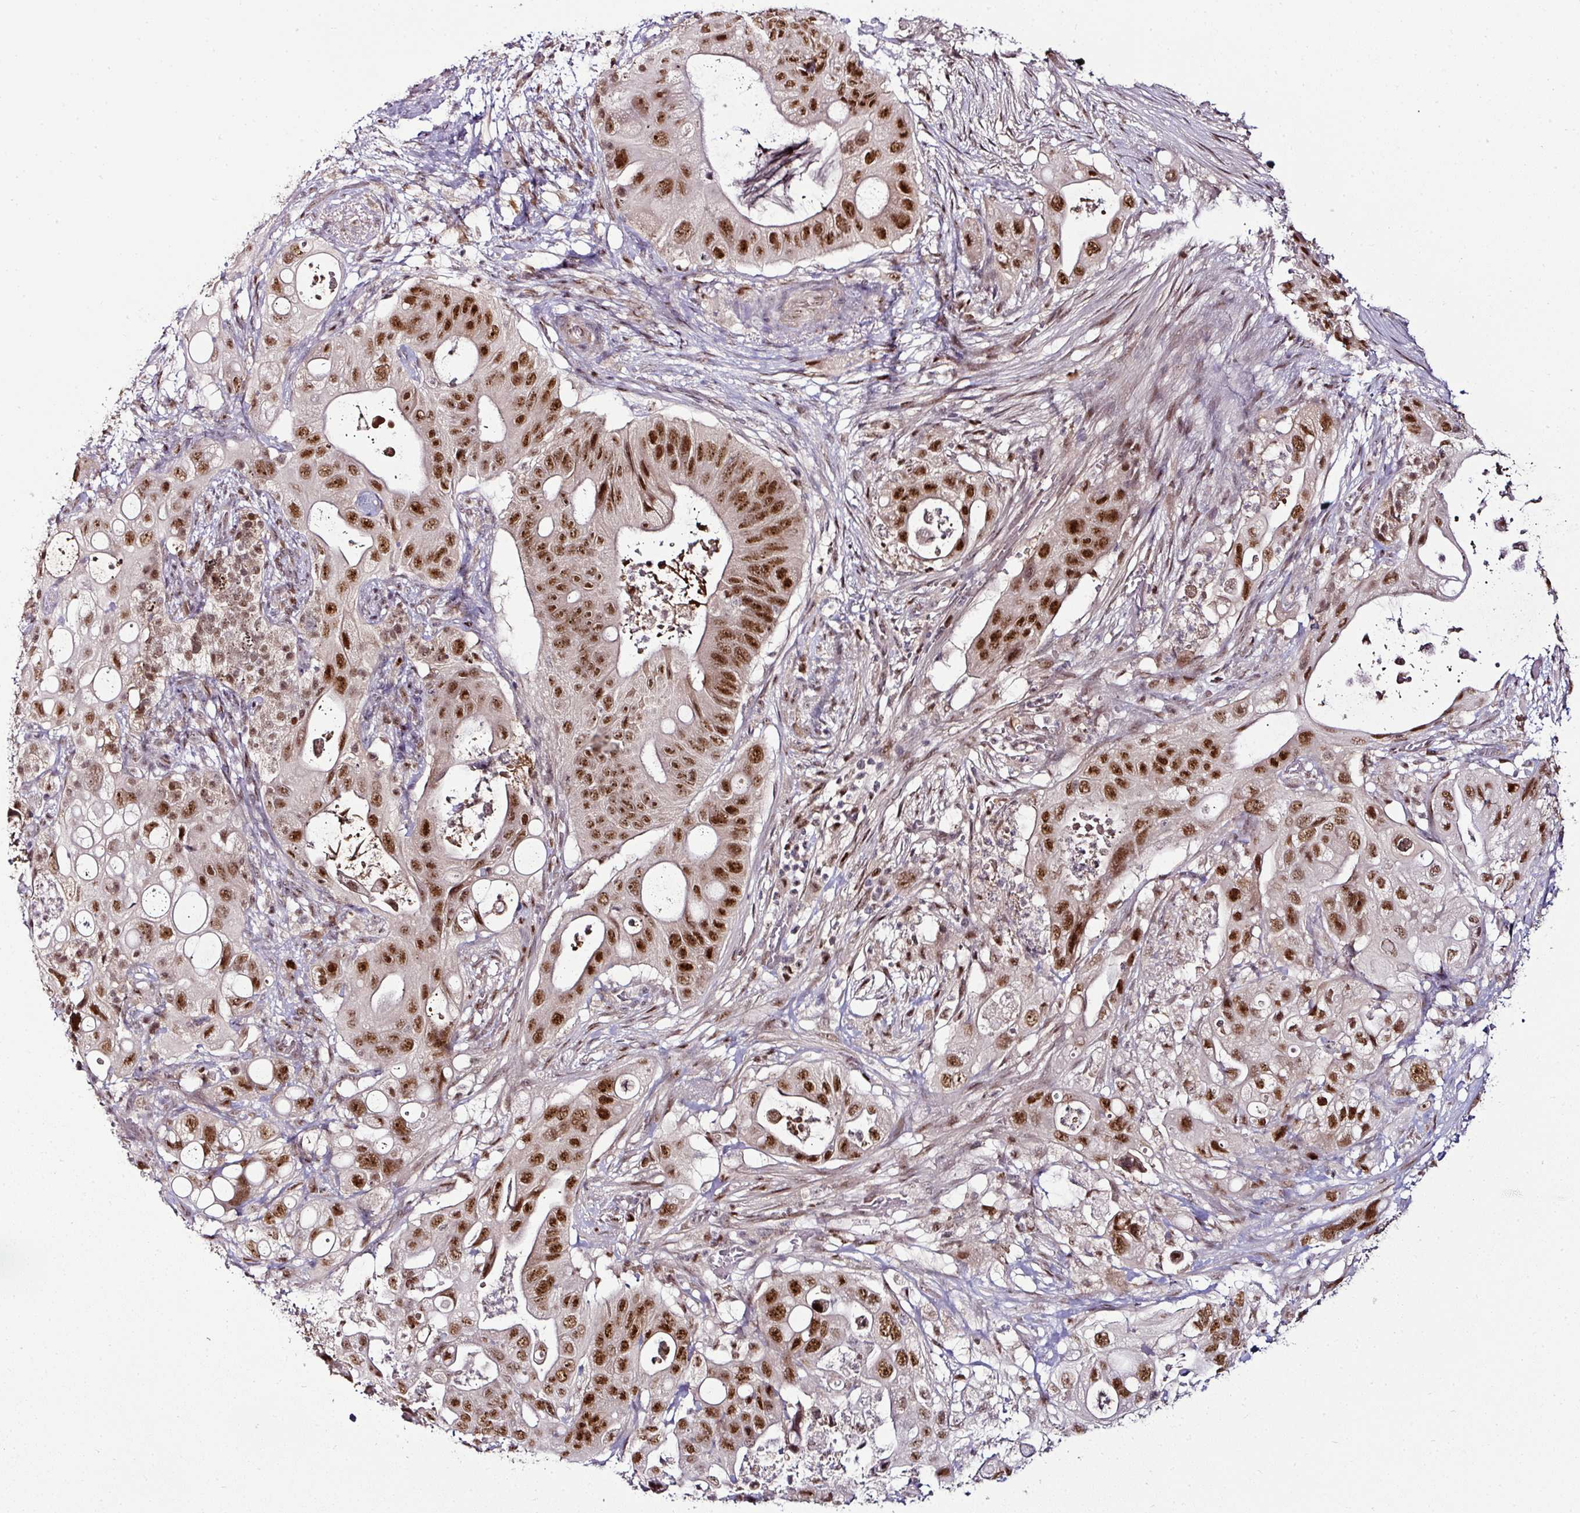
{"staining": {"intensity": "strong", "quantity": ">75%", "location": "nuclear"}, "tissue": "pancreatic cancer", "cell_type": "Tumor cells", "image_type": "cancer", "snomed": [{"axis": "morphology", "description": "Adenocarcinoma, NOS"}, {"axis": "topography", "description": "Pancreas"}], "caption": "Immunohistochemistry (DAB (3,3'-diaminobenzidine)) staining of pancreatic cancer exhibits strong nuclear protein staining in approximately >75% of tumor cells.", "gene": "KLF16", "patient": {"sex": "female", "age": 72}}